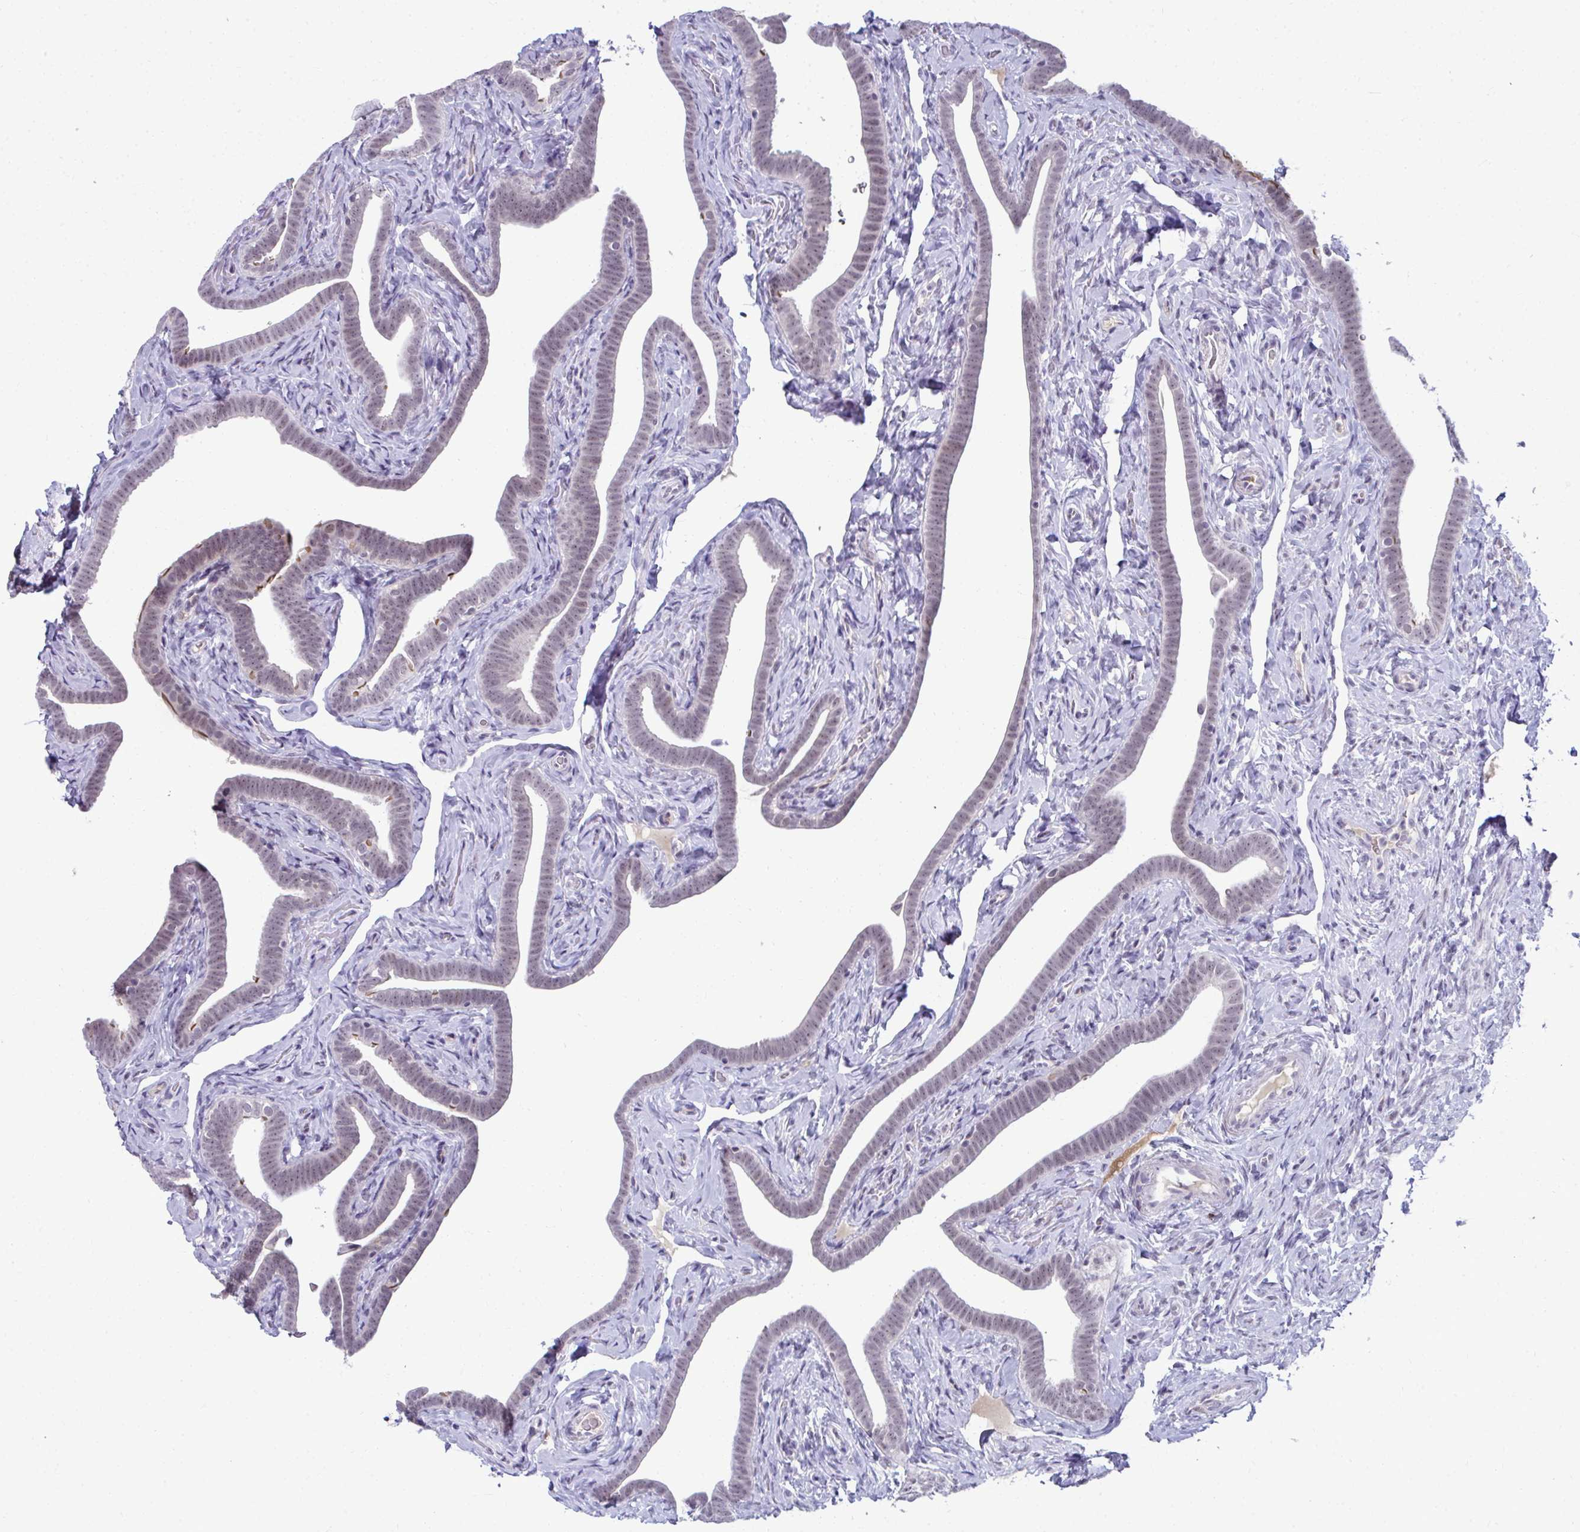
{"staining": {"intensity": "weak", "quantity": "<25%", "location": "cytoplasmic/membranous,nuclear"}, "tissue": "fallopian tube", "cell_type": "Glandular cells", "image_type": "normal", "snomed": [{"axis": "morphology", "description": "Normal tissue, NOS"}, {"axis": "topography", "description": "Fallopian tube"}], "caption": "The immunohistochemistry photomicrograph has no significant staining in glandular cells of fallopian tube. (Brightfield microscopy of DAB immunohistochemistry (IHC) at high magnification).", "gene": "MAF1", "patient": {"sex": "female", "age": 69}}